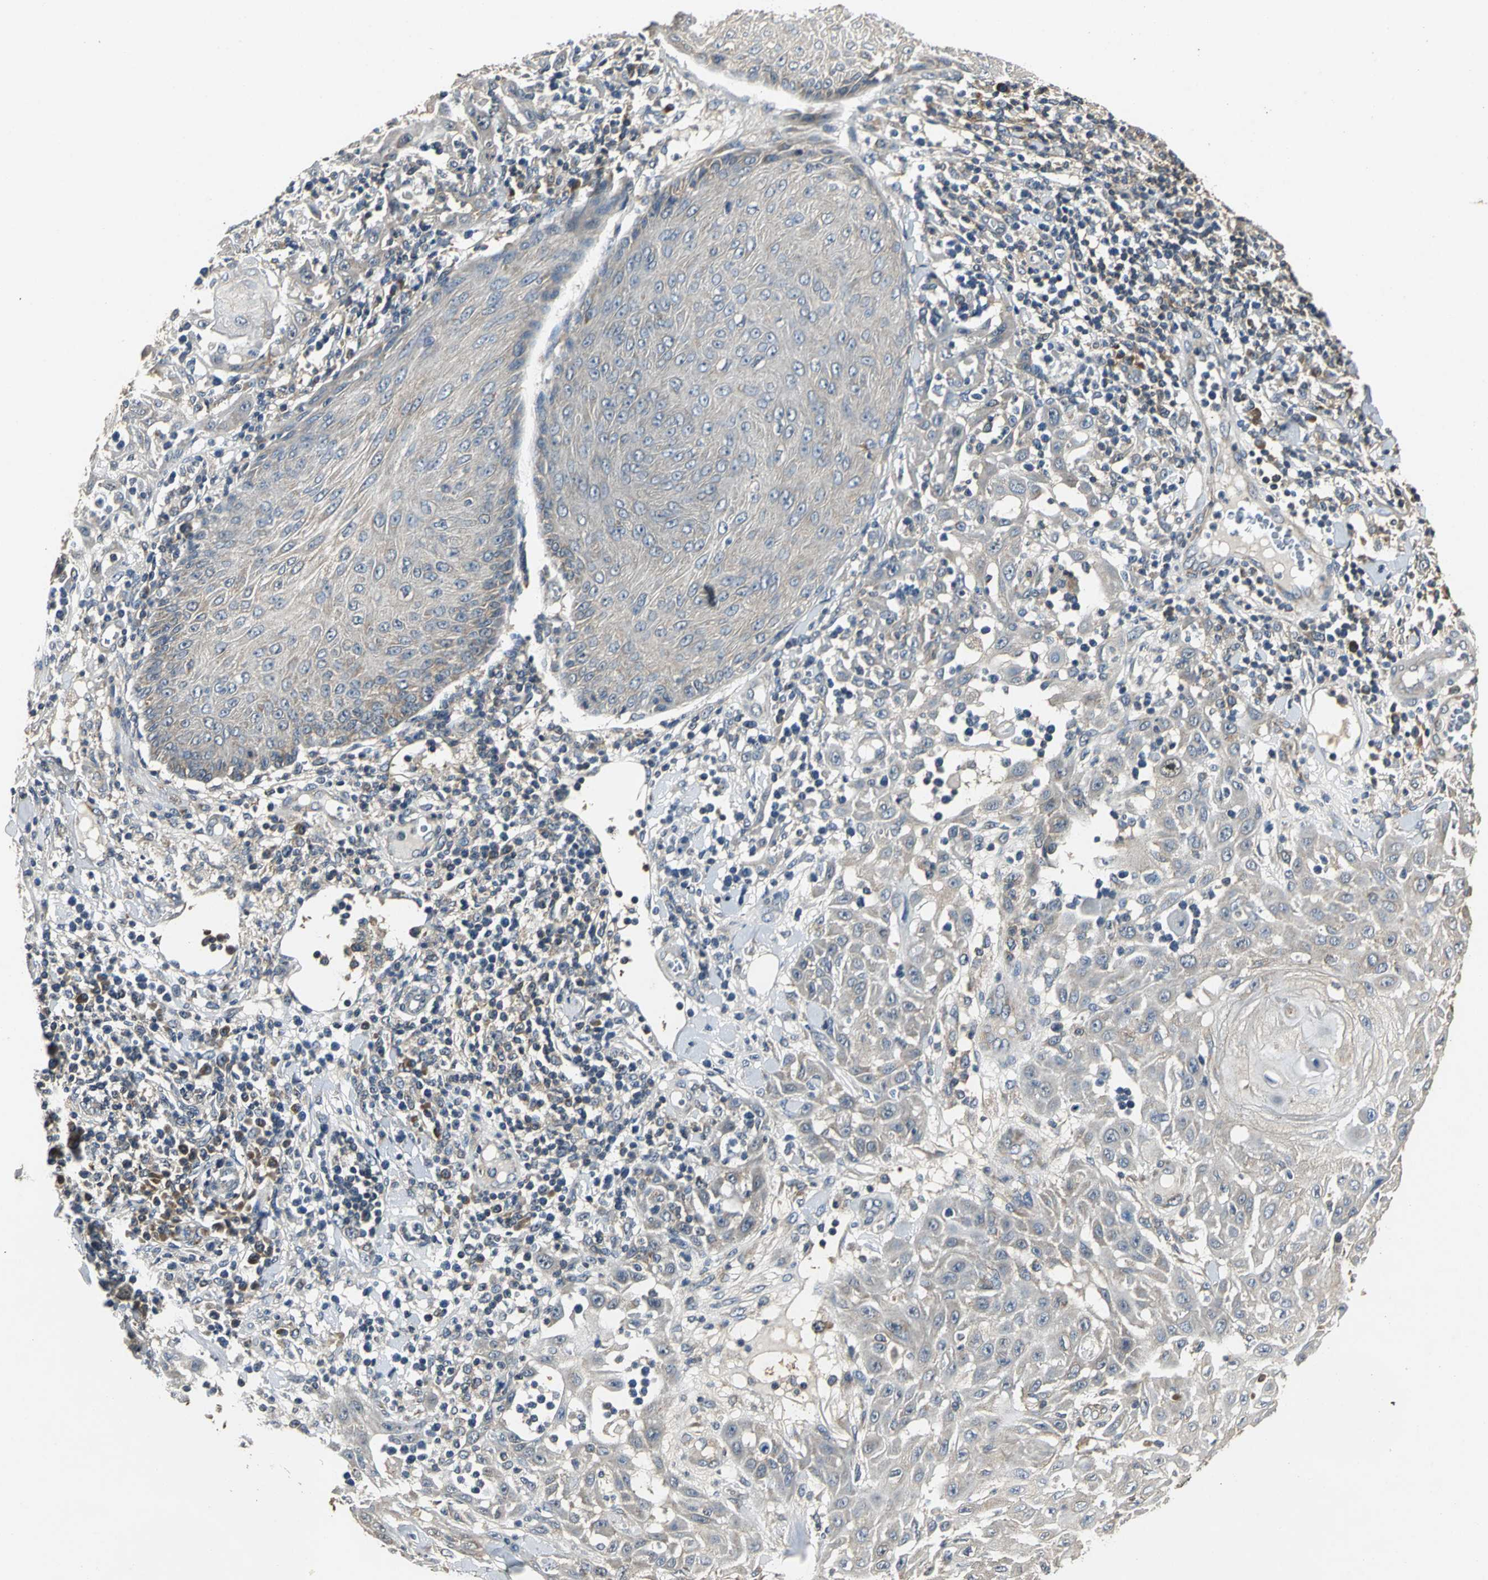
{"staining": {"intensity": "weak", "quantity": ">75%", "location": "cytoplasmic/membranous"}, "tissue": "skin cancer", "cell_type": "Tumor cells", "image_type": "cancer", "snomed": [{"axis": "morphology", "description": "Squamous cell carcinoma, NOS"}, {"axis": "topography", "description": "Skin"}], "caption": "Brown immunohistochemical staining in human skin cancer (squamous cell carcinoma) demonstrates weak cytoplasmic/membranous expression in about >75% of tumor cells.", "gene": "IRF3", "patient": {"sex": "male", "age": 24}}